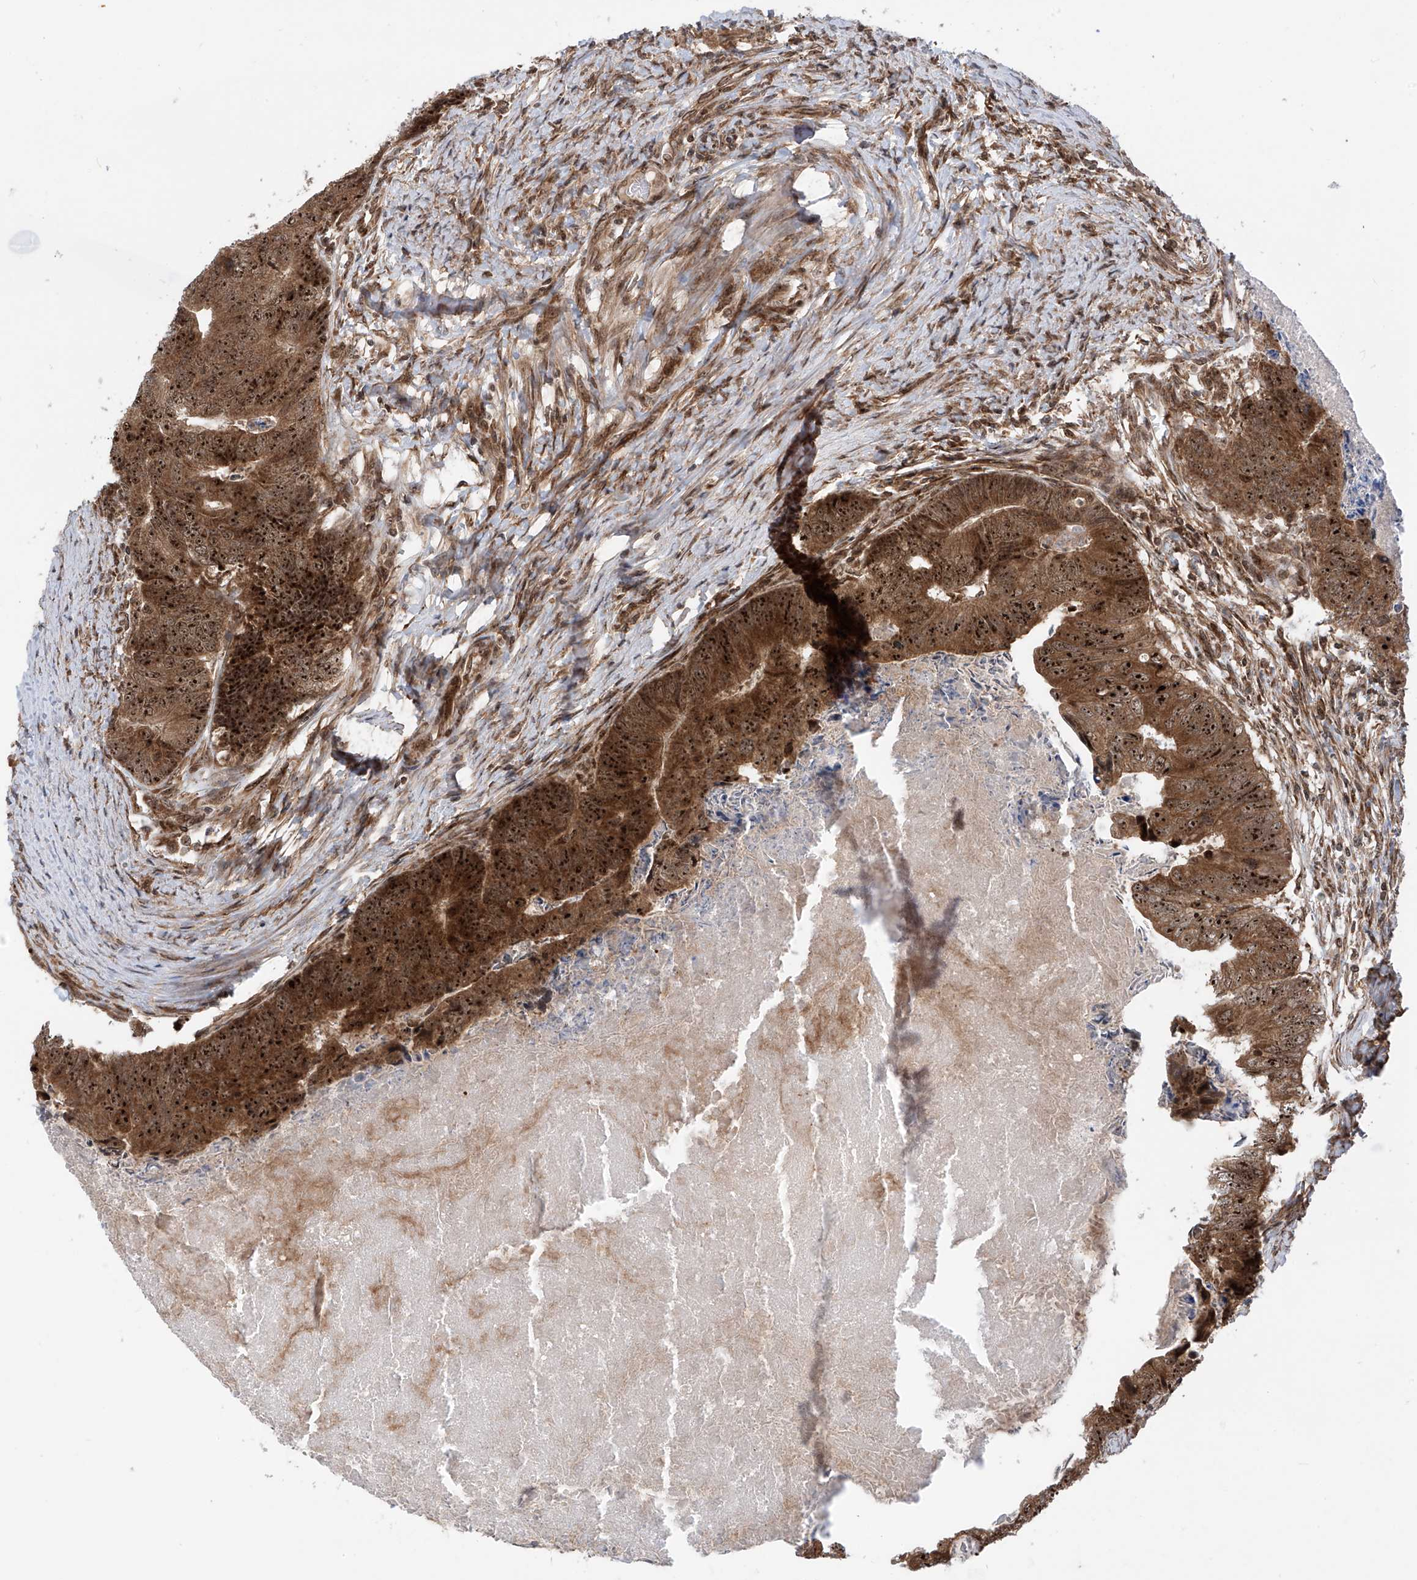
{"staining": {"intensity": "strong", "quantity": ">75%", "location": "cytoplasmic/membranous,nuclear"}, "tissue": "colorectal cancer", "cell_type": "Tumor cells", "image_type": "cancer", "snomed": [{"axis": "morphology", "description": "Adenocarcinoma, NOS"}, {"axis": "topography", "description": "Colon"}], "caption": "About >75% of tumor cells in adenocarcinoma (colorectal) reveal strong cytoplasmic/membranous and nuclear protein expression as visualized by brown immunohistochemical staining.", "gene": "C1orf131", "patient": {"sex": "female", "age": 67}}